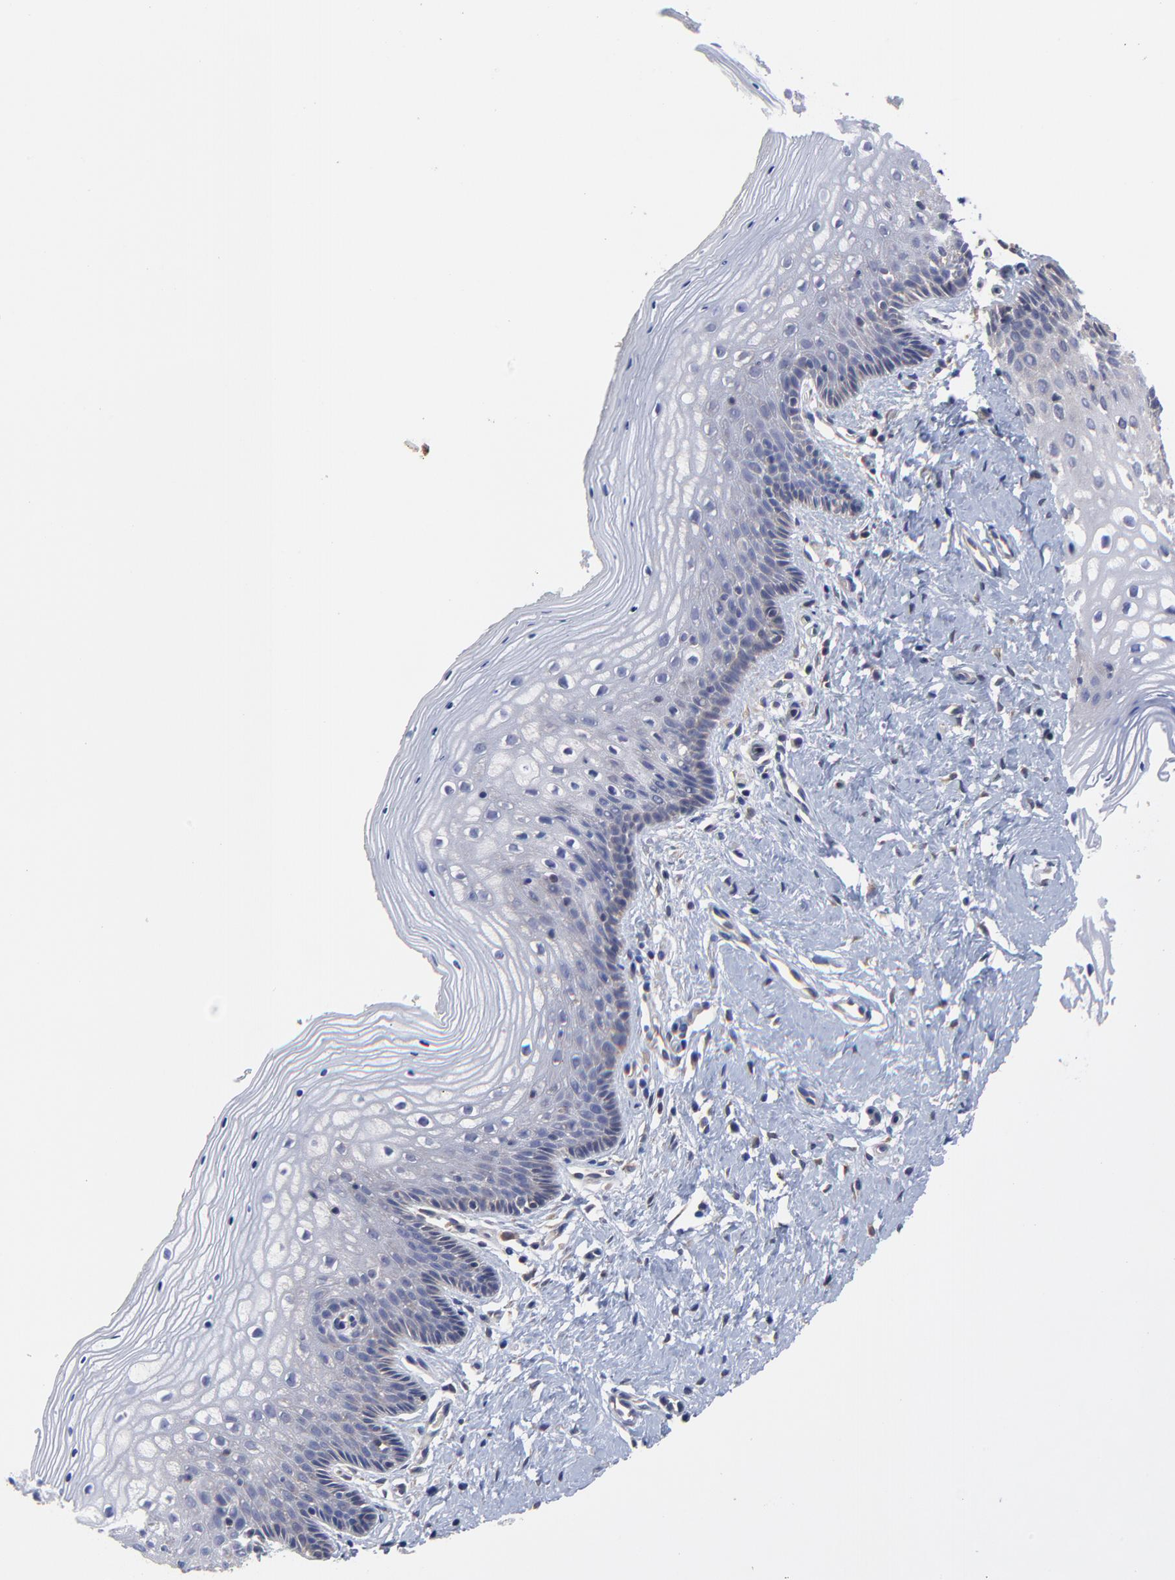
{"staining": {"intensity": "negative", "quantity": "none", "location": "none"}, "tissue": "vagina", "cell_type": "Squamous epithelial cells", "image_type": "normal", "snomed": [{"axis": "morphology", "description": "Normal tissue, NOS"}, {"axis": "topography", "description": "Vagina"}], "caption": "Vagina was stained to show a protein in brown. There is no significant positivity in squamous epithelial cells. Nuclei are stained in blue.", "gene": "PCMT1", "patient": {"sex": "female", "age": 46}}